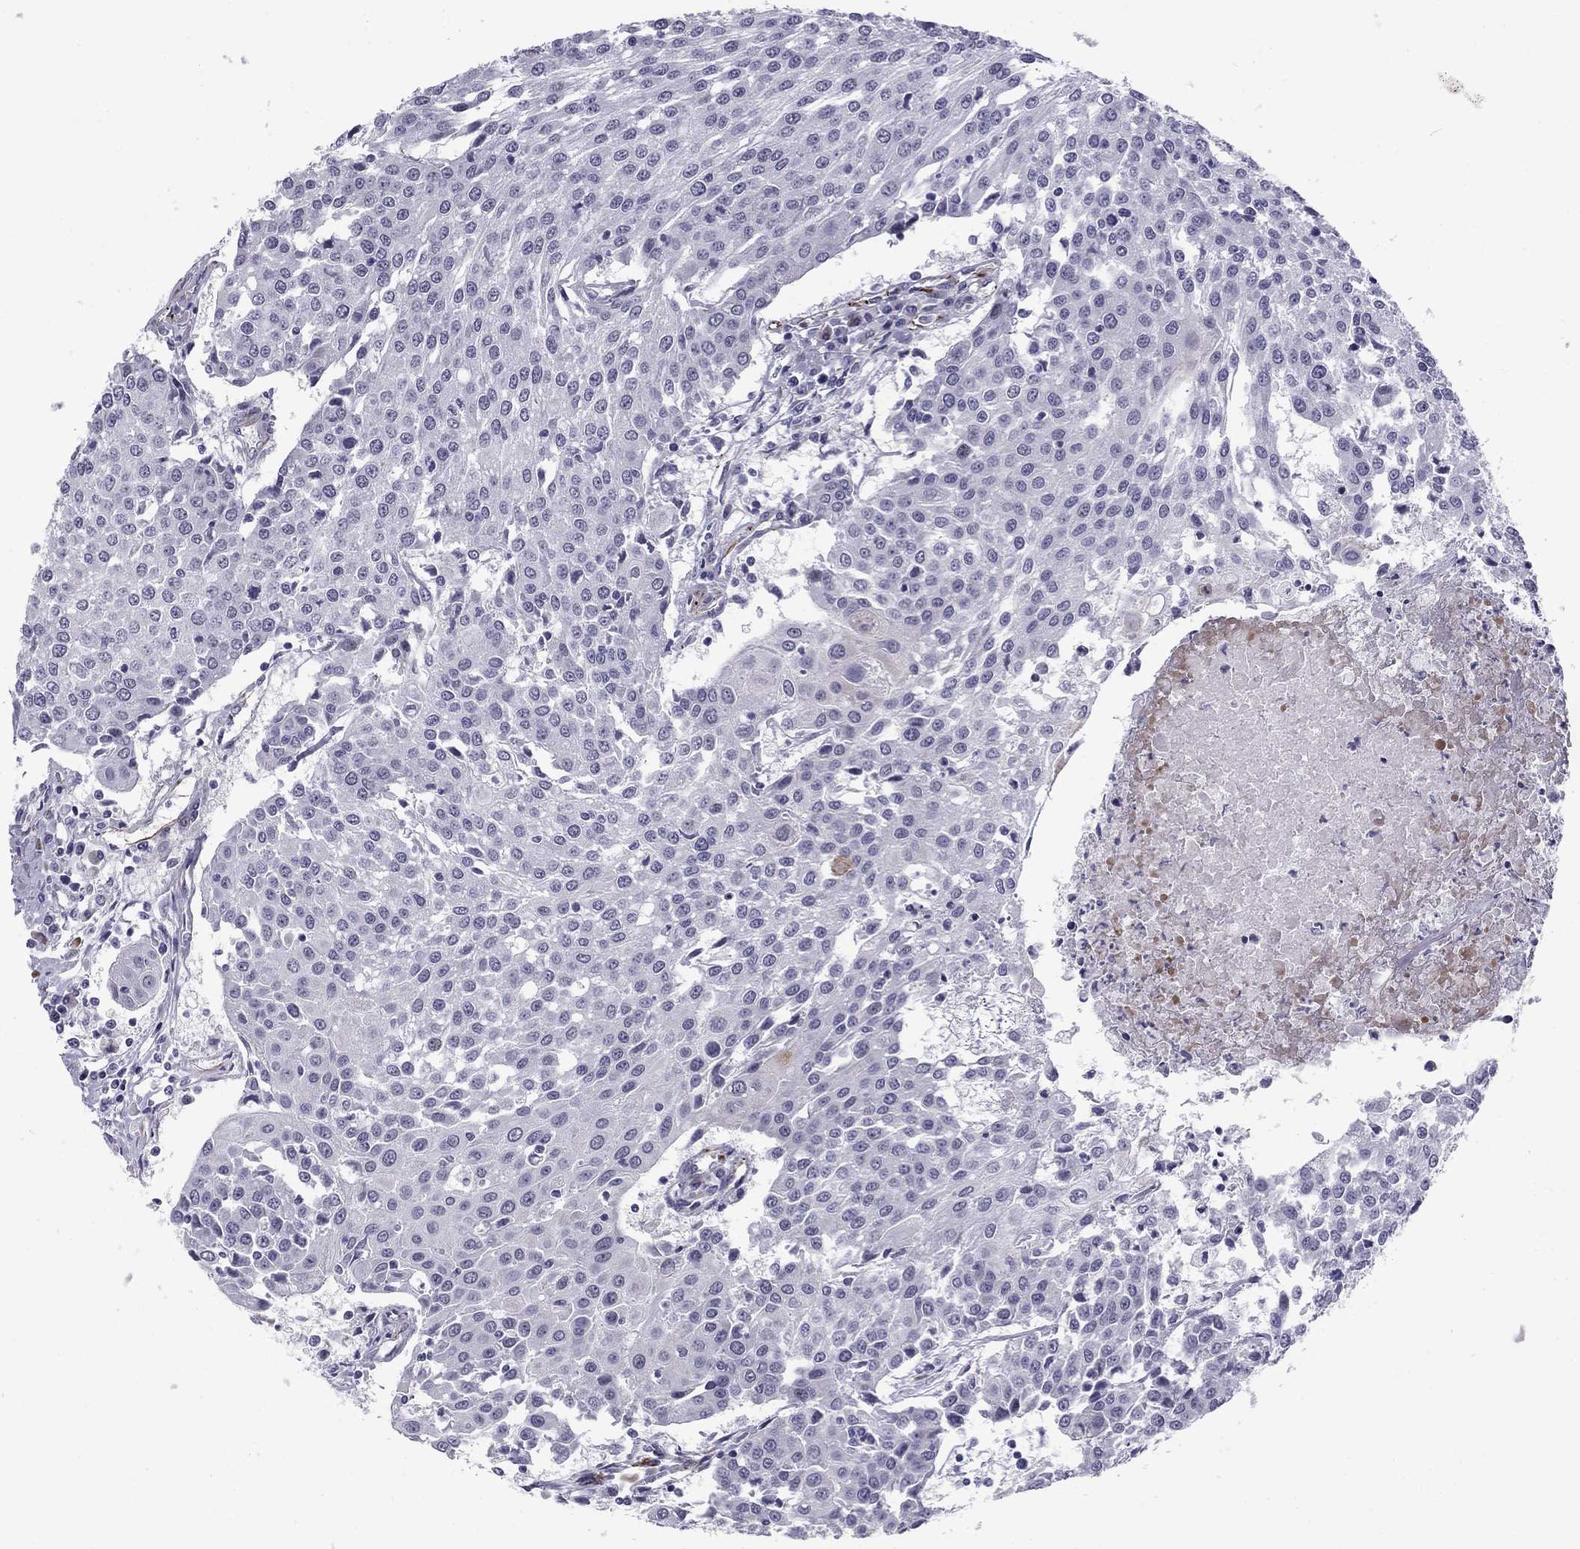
{"staining": {"intensity": "negative", "quantity": "none", "location": "none"}, "tissue": "urothelial cancer", "cell_type": "Tumor cells", "image_type": "cancer", "snomed": [{"axis": "morphology", "description": "Urothelial carcinoma, High grade"}, {"axis": "topography", "description": "Urinary bladder"}], "caption": "Immunohistochemistry (IHC) image of neoplastic tissue: urothelial cancer stained with DAB reveals no significant protein expression in tumor cells. (Immunohistochemistry, brightfield microscopy, high magnification).", "gene": "ANKS4B", "patient": {"sex": "female", "age": 85}}